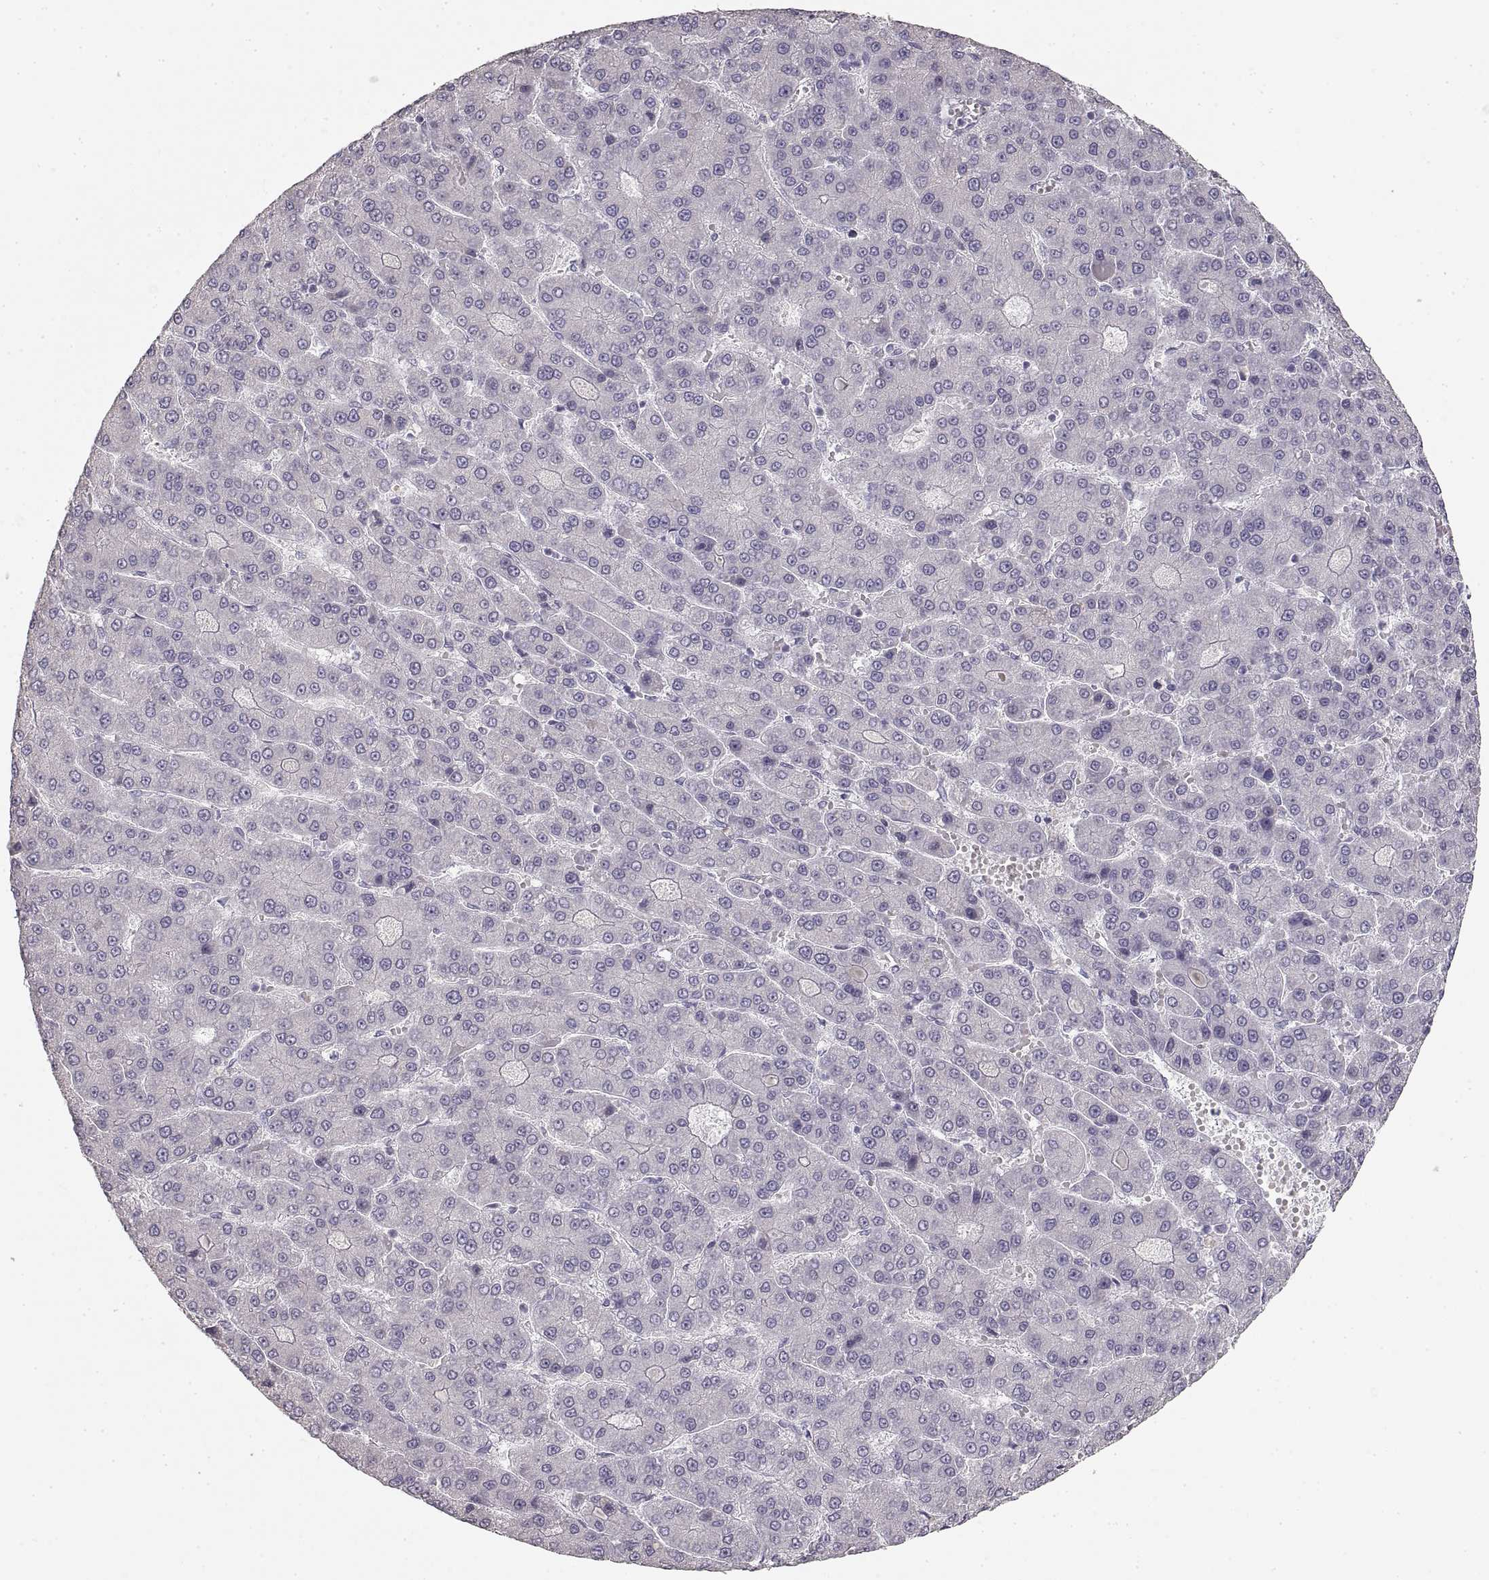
{"staining": {"intensity": "negative", "quantity": "none", "location": "none"}, "tissue": "liver cancer", "cell_type": "Tumor cells", "image_type": "cancer", "snomed": [{"axis": "morphology", "description": "Carcinoma, Hepatocellular, NOS"}, {"axis": "topography", "description": "Liver"}], "caption": "Immunohistochemical staining of liver hepatocellular carcinoma shows no significant expression in tumor cells.", "gene": "ZP3", "patient": {"sex": "male", "age": 70}}